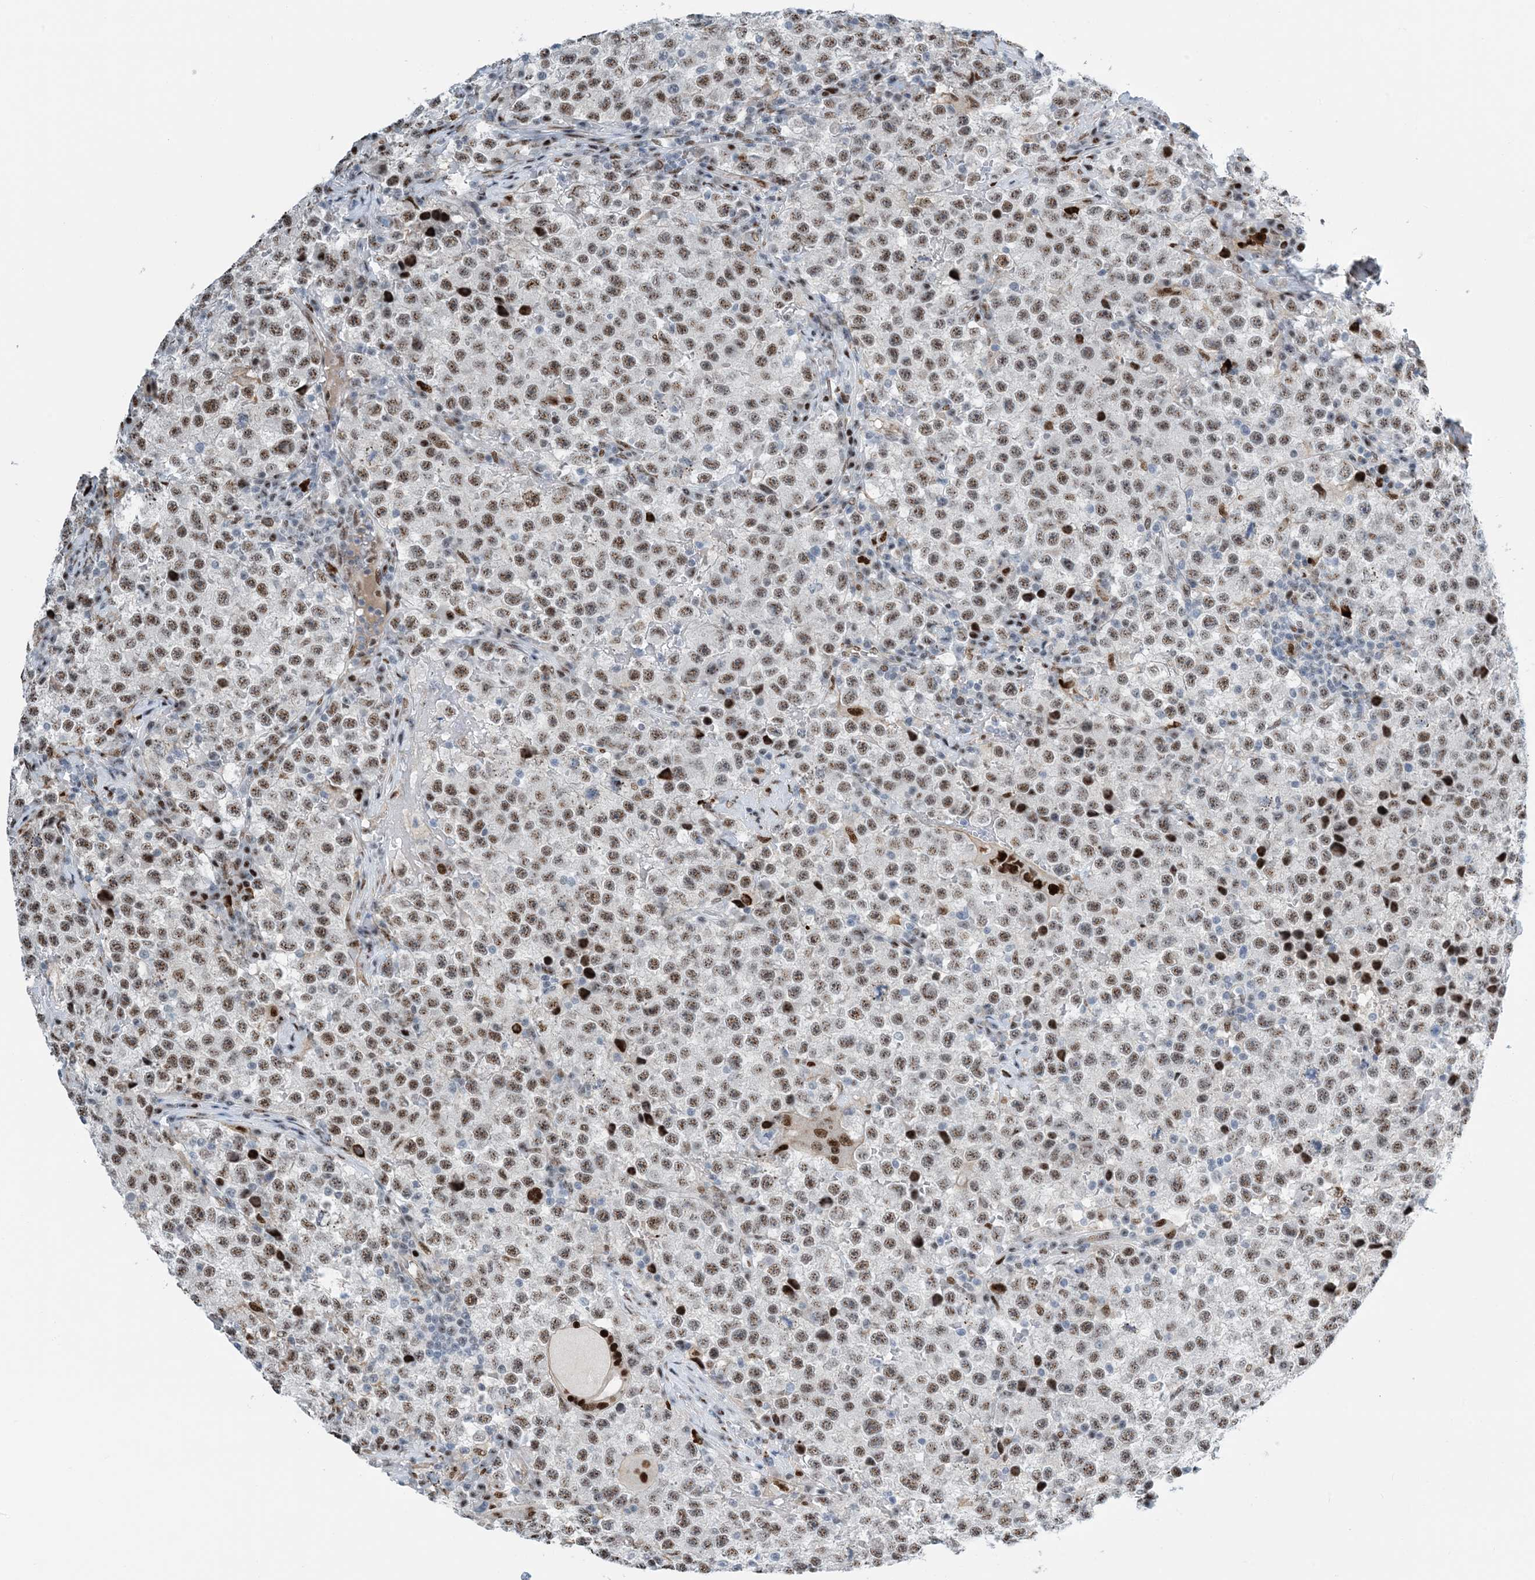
{"staining": {"intensity": "moderate", "quantity": ">75%", "location": "nuclear"}, "tissue": "testis cancer", "cell_type": "Tumor cells", "image_type": "cancer", "snomed": [{"axis": "morphology", "description": "Seminoma, NOS"}, {"axis": "topography", "description": "Testis"}], "caption": "This image displays testis cancer stained with immunohistochemistry (IHC) to label a protein in brown. The nuclear of tumor cells show moderate positivity for the protein. Nuclei are counter-stained blue.", "gene": "HEMK1", "patient": {"sex": "male", "age": 22}}